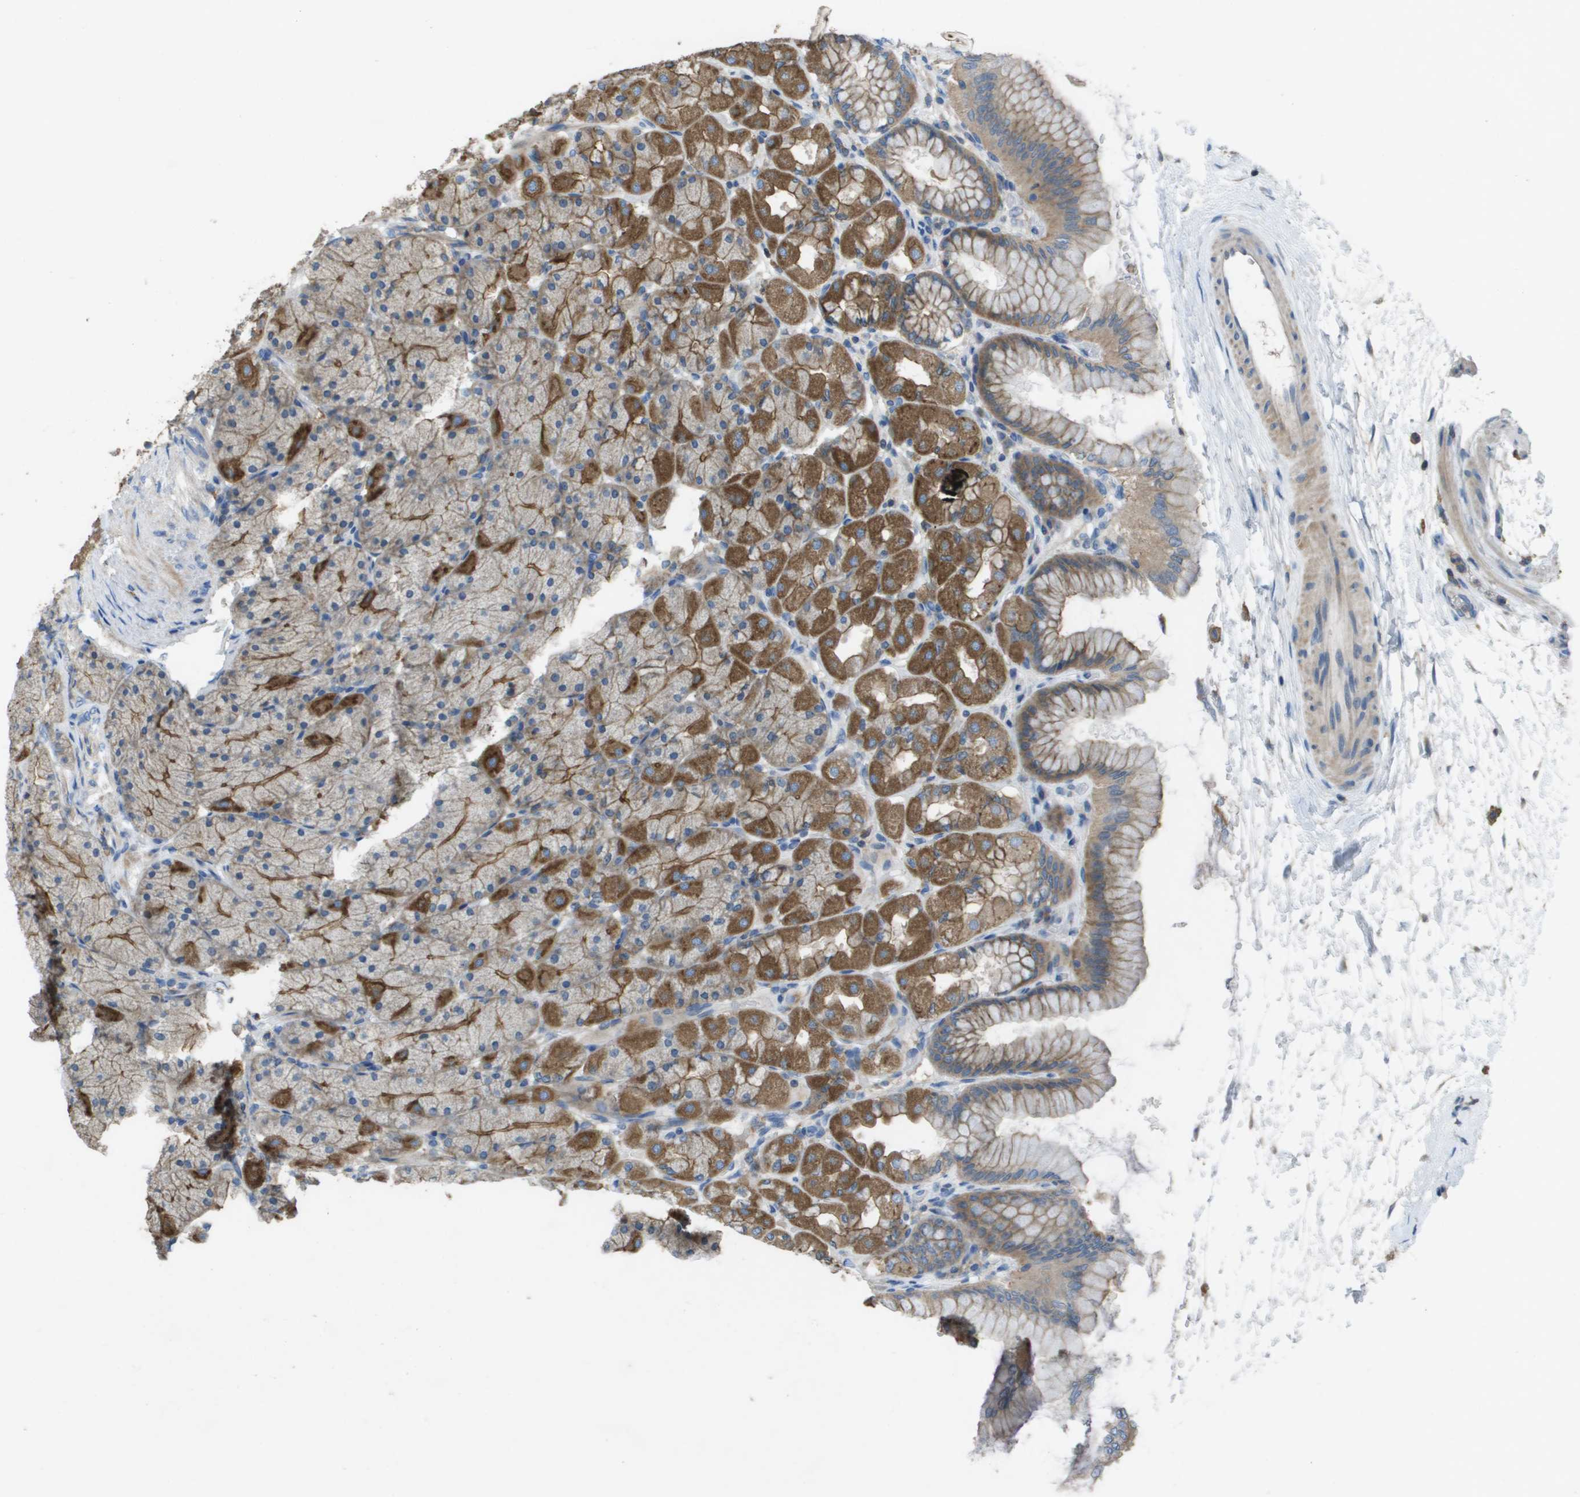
{"staining": {"intensity": "moderate", "quantity": "25%-75%", "location": "cytoplasmic/membranous"}, "tissue": "stomach", "cell_type": "Glandular cells", "image_type": "normal", "snomed": [{"axis": "morphology", "description": "Normal tissue, NOS"}, {"axis": "topography", "description": "Stomach, upper"}], "caption": "An IHC histopathology image of benign tissue is shown. Protein staining in brown shows moderate cytoplasmic/membranous positivity in stomach within glandular cells.", "gene": "CLCA4", "patient": {"sex": "female", "age": 56}}